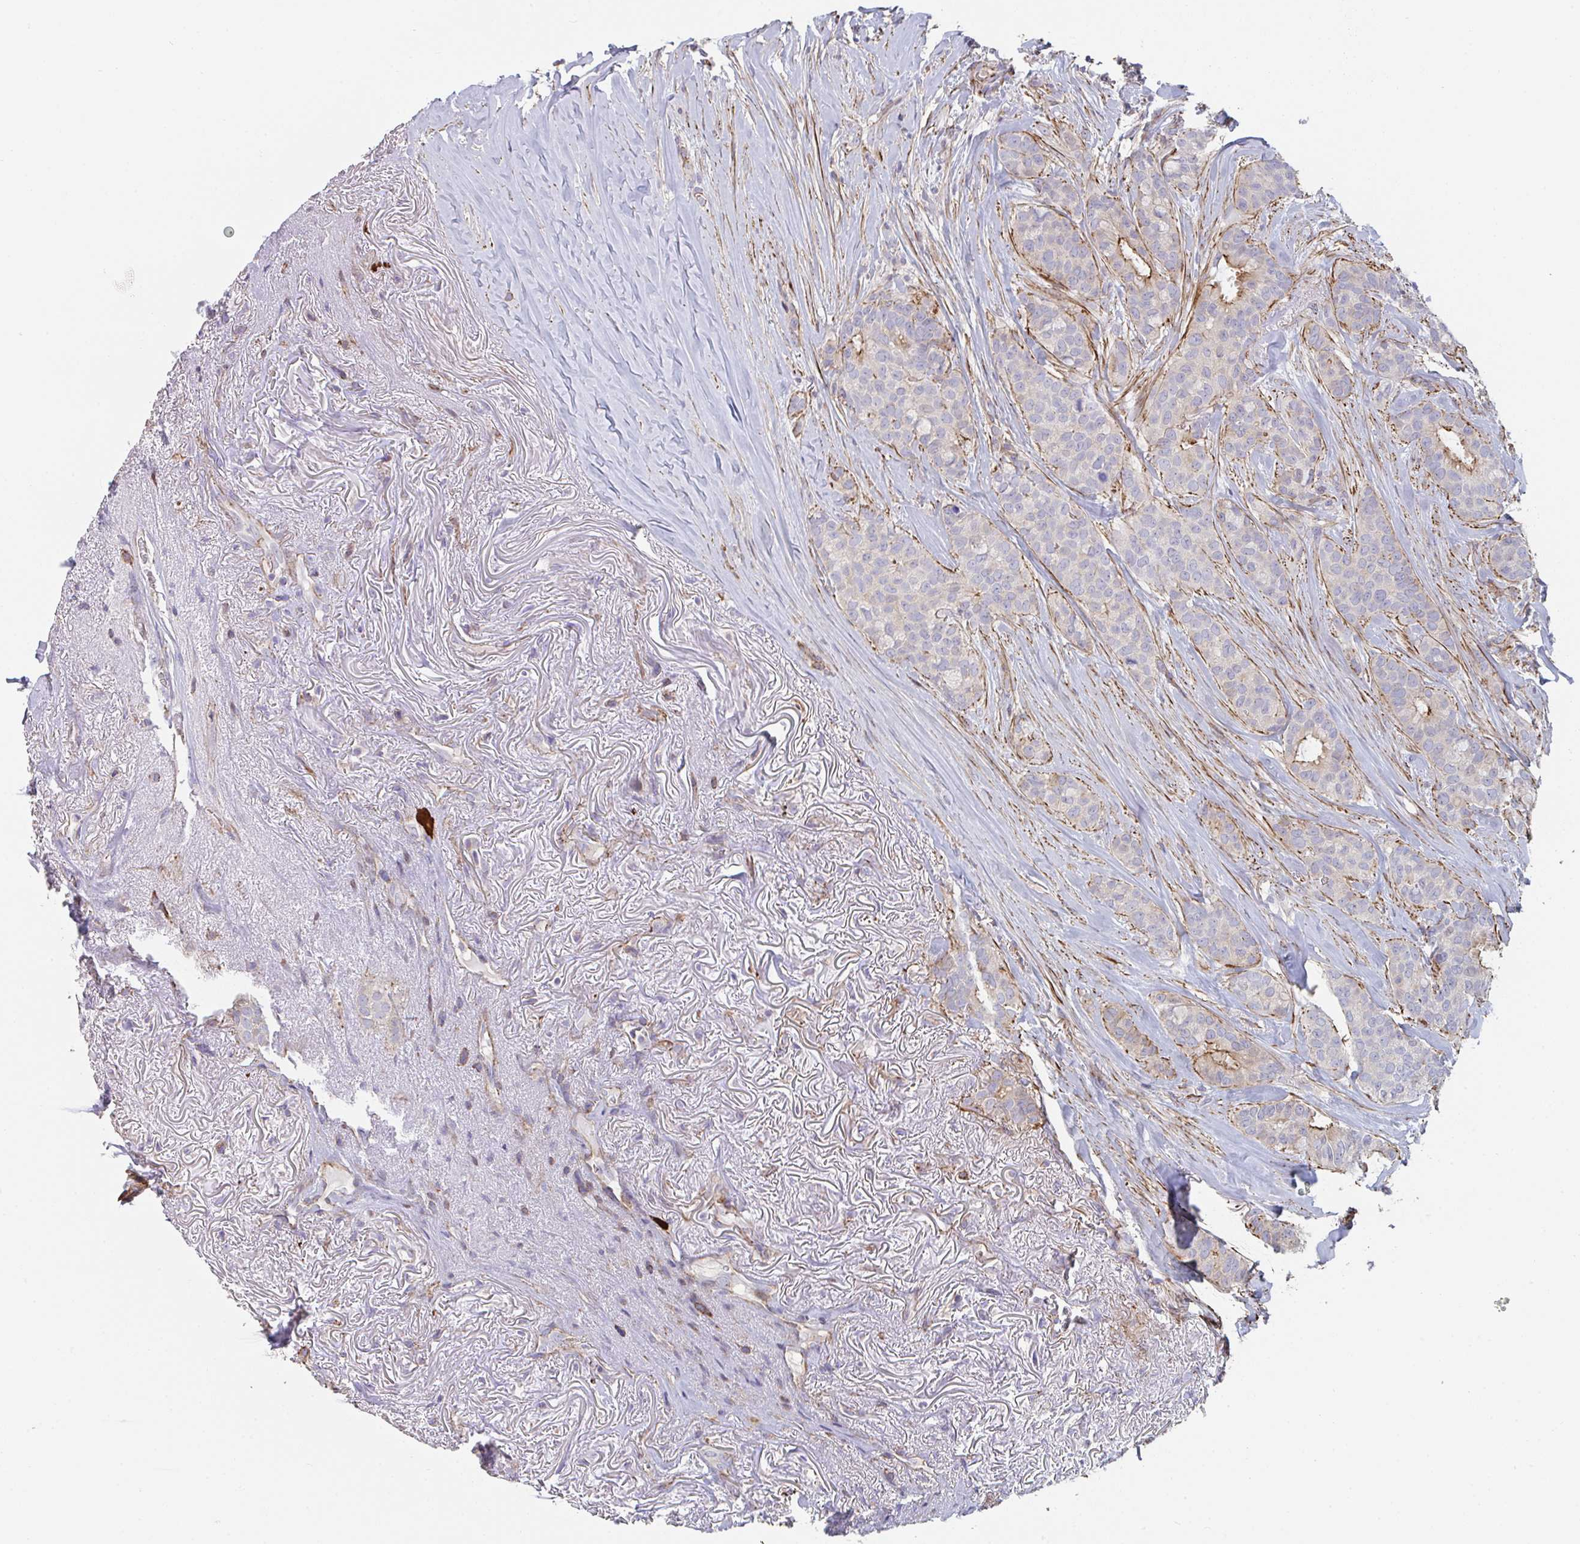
{"staining": {"intensity": "moderate", "quantity": "<25%", "location": "cytoplasmic/membranous"}, "tissue": "breast cancer", "cell_type": "Tumor cells", "image_type": "cancer", "snomed": [{"axis": "morphology", "description": "Duct carcinoma"}, {"axis": "topography", "description": "Breast"}], "caption": "Immunohistochemistry histopathology image of neoplastic tissue: human breast cancer (invasive ductal carcinoma) stained using immunohistochemistry (IHC) displays low levels of moderate protein expression localized specifically in the cytoplasmic/membranous of tumor cells, appearing as a cytoplasmic/membranous brown color.", "gene": "FZD2", "patient": {"sex": "female", "age": 84}}